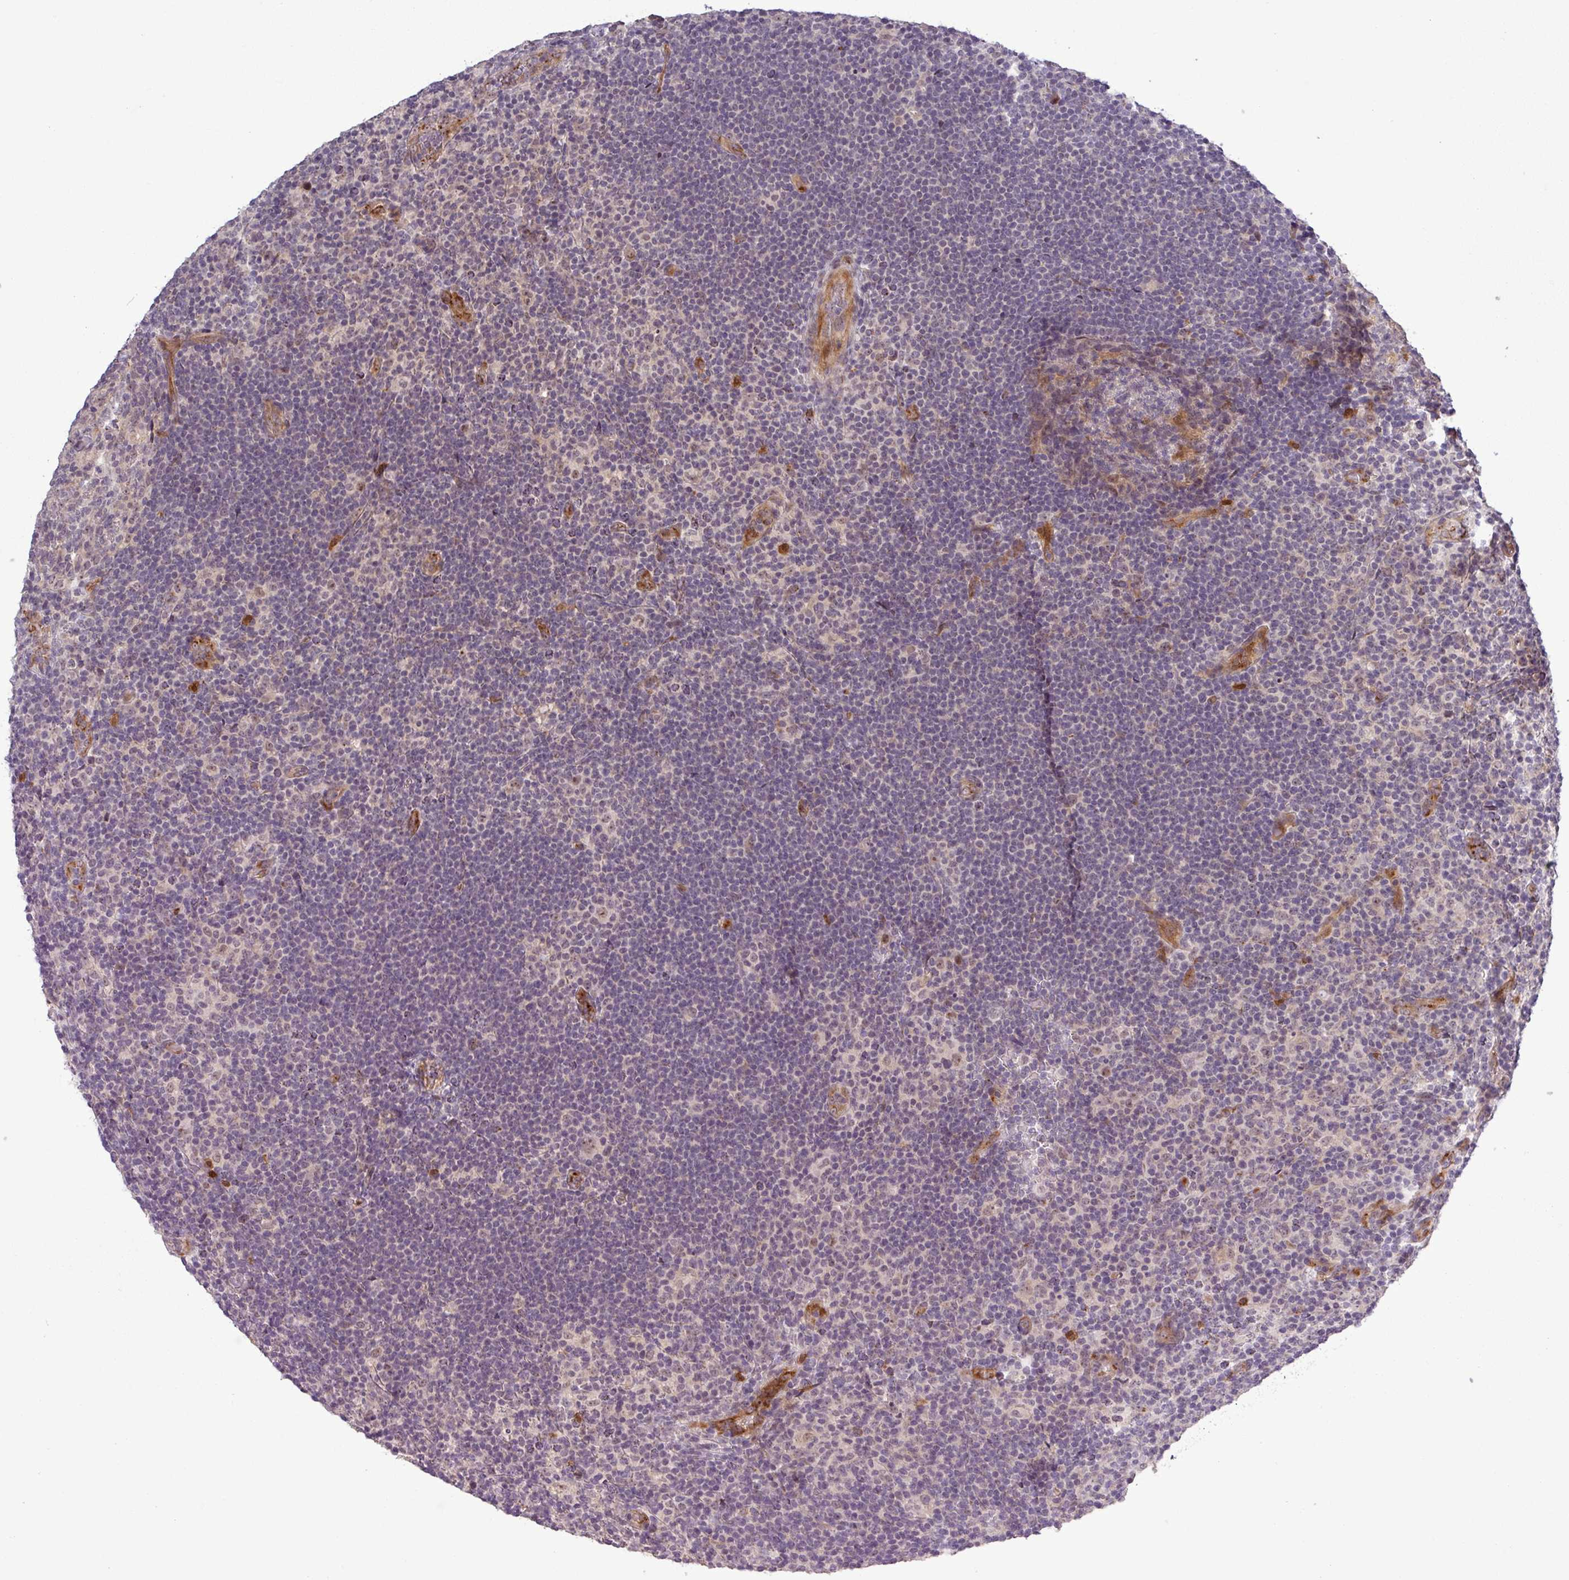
{"staining": {"intensity": "moderate", "quantity": "25%-75%", "location": "nuclear"}, "tissue": "lymphoma", "cell_type": "Tumor cells", "image_type": "cancer", "snomed": [{"axis": "morphology", "description": "Hodgkin's disease, NOS"}, {"axis": "topography", "description": "Lymph node"}], "caption": "A brown stain shows moderate nuclear staining of a protein in Hodgkin's disease tumor cells.", "gene": "PCDH1", "patient": {"sex": "female", "age": 57}}